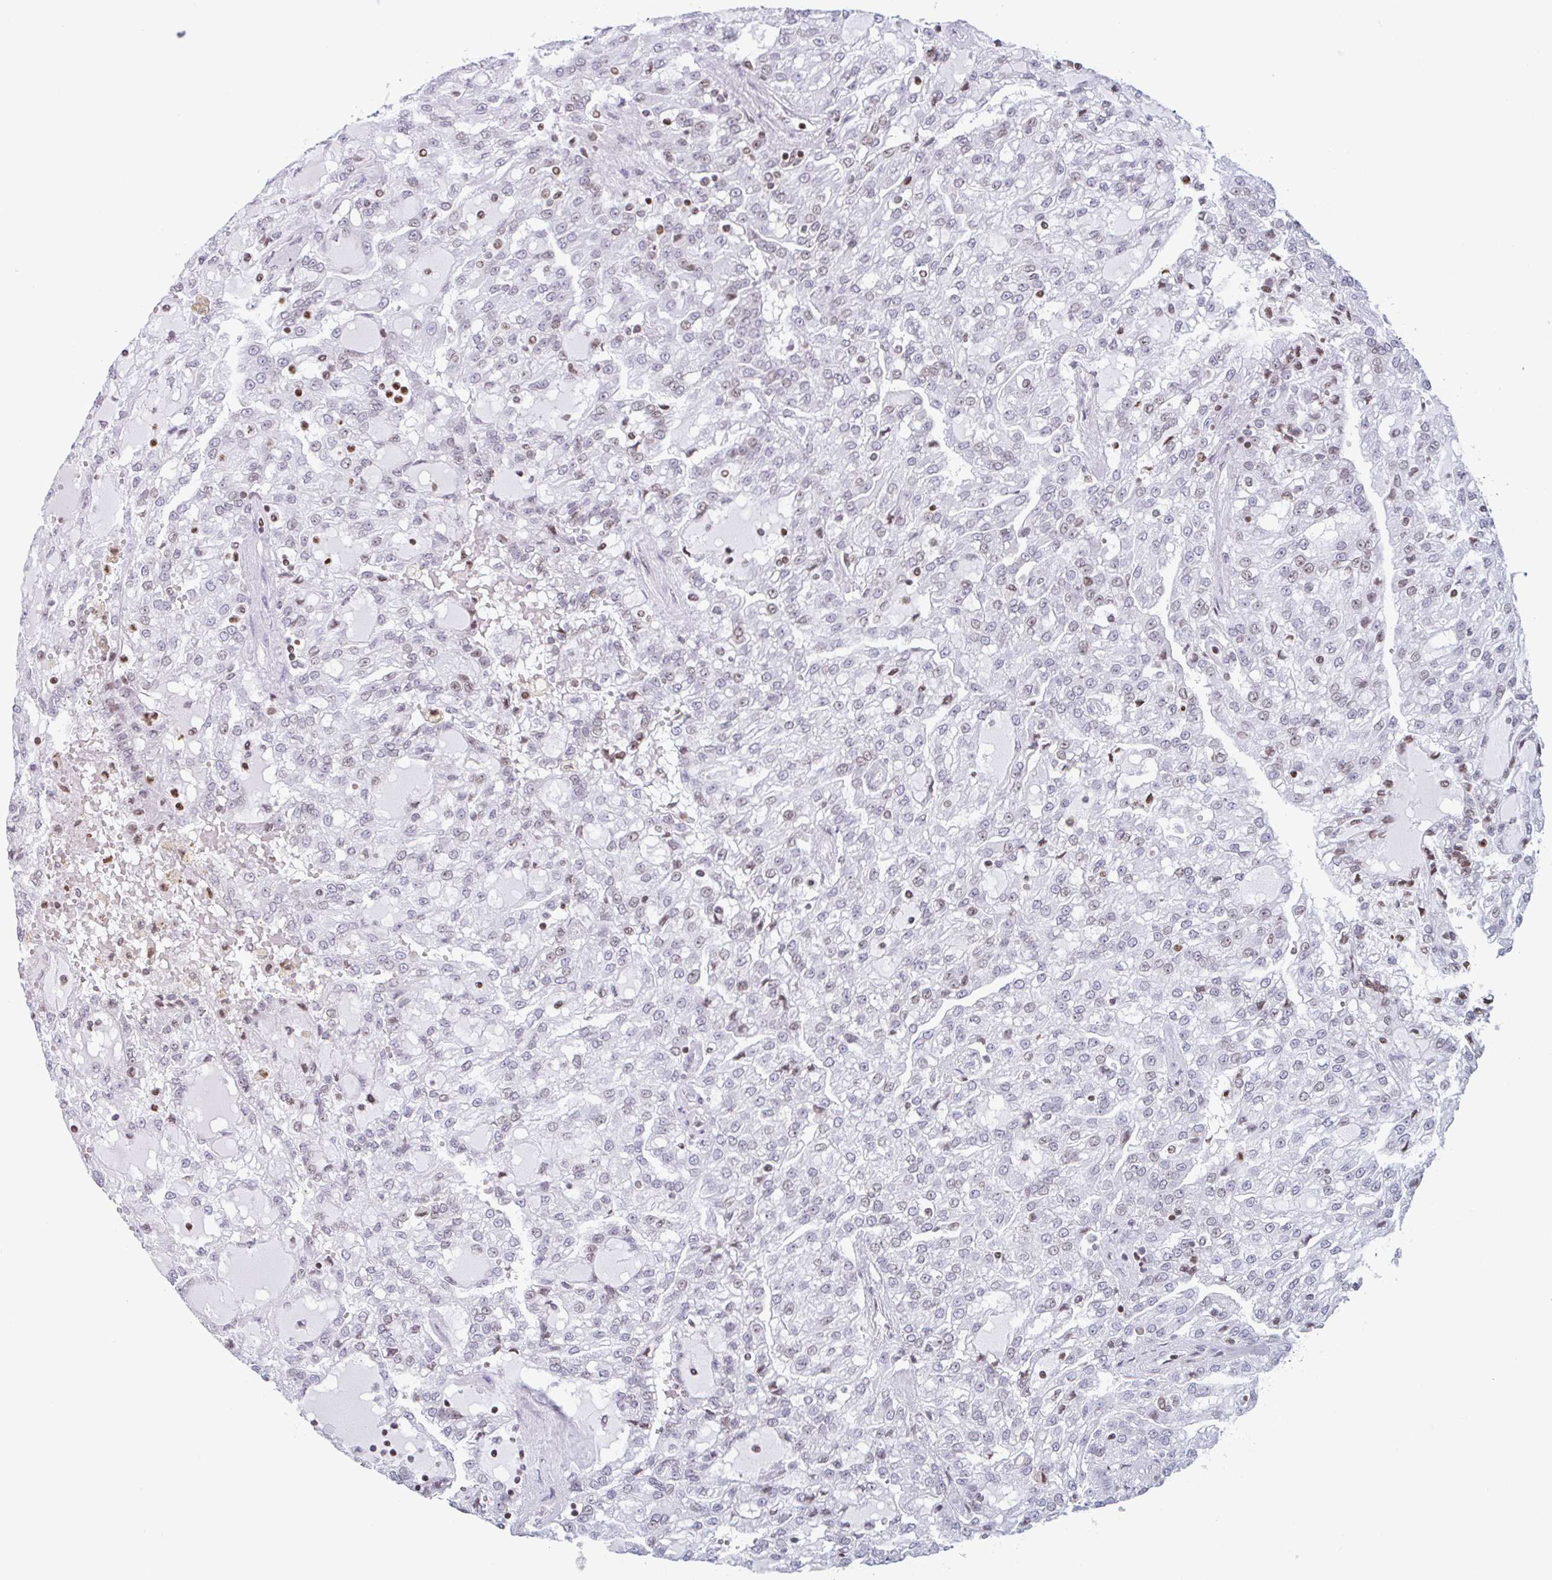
{"staining": {"intensity": "weak", "quantity": "25%-75%", "location": "nuclear"}, "tissue": "renal cancer", "cell_type": "Tumor cells", "image_type": "cancer", "snomed": [{"axis": "morphology", "description": "Adenocarcinoma, NOS"}, {"axis": "topography", "description": "Kidney"}], "caption": "Brown immunohistochemical staining in human renal adenocarcinoma demonstrates weak nuclear expression in approximately 25%-75% of tumor cells.", "gene": "NOL6", "patient": {"sex": "male", "age": 63}}